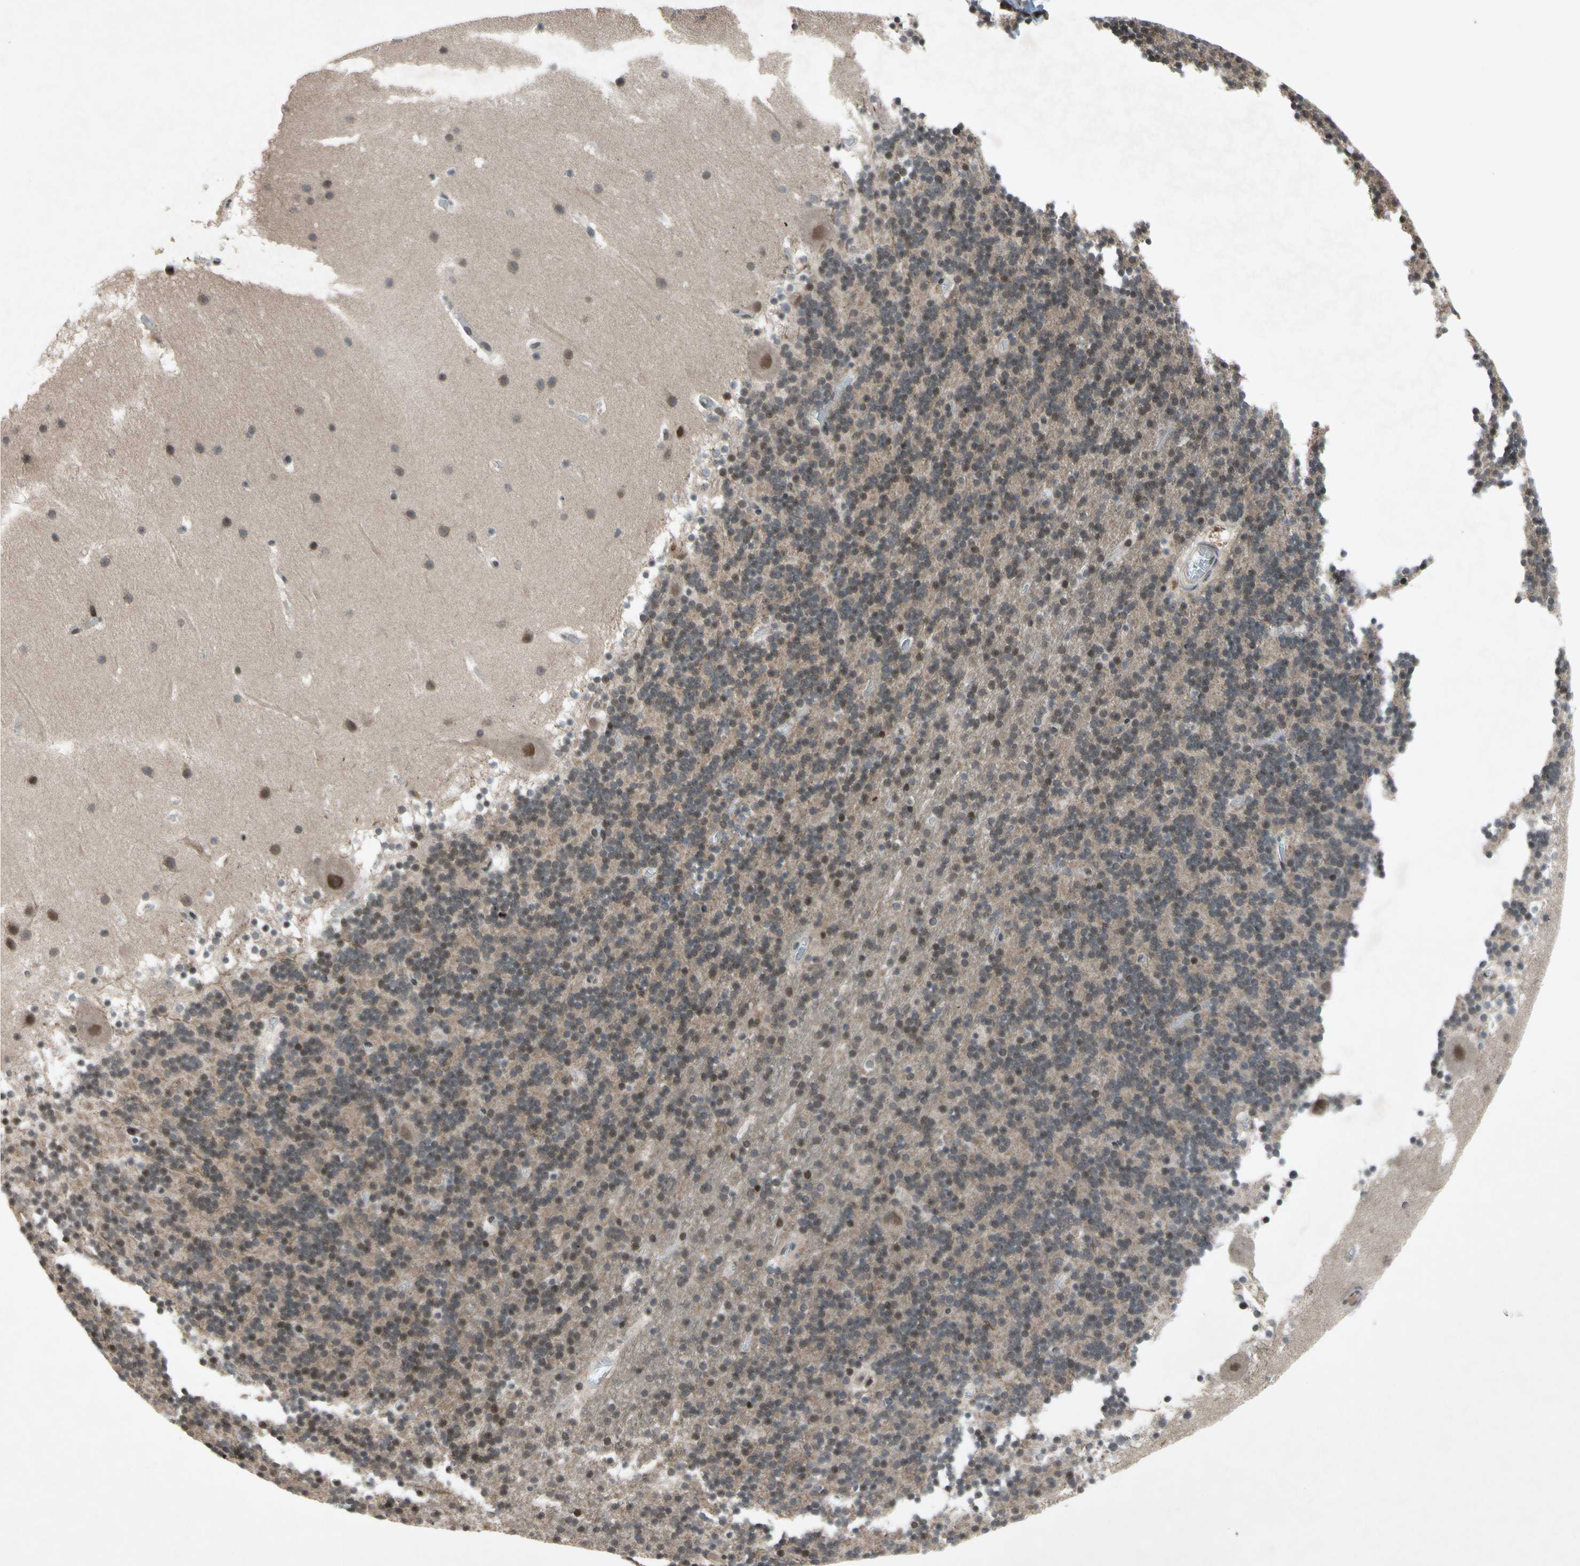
{"staining": {"intensity": "weak", "quantity": "25%-75%", "location": "cytoplasmic/membranous"}, "tissue": "cerebellum", "cell_type": "Cells in granular layer", "image_type": "normal", "snomed": [{"axis": "morphology", "description": "Normal tissue, NOS"}, {"axis": "topography", "description": "Cerebellum"}], "caption": "DAB immunohistochemical staining of normal cerebellum demonstrates weak cytoplasmic/membranous protein staining in approximately 25%-75% of cells in granular layer.", "gene": "XPO1", "patient": {"sex": "male", "age": 45}}